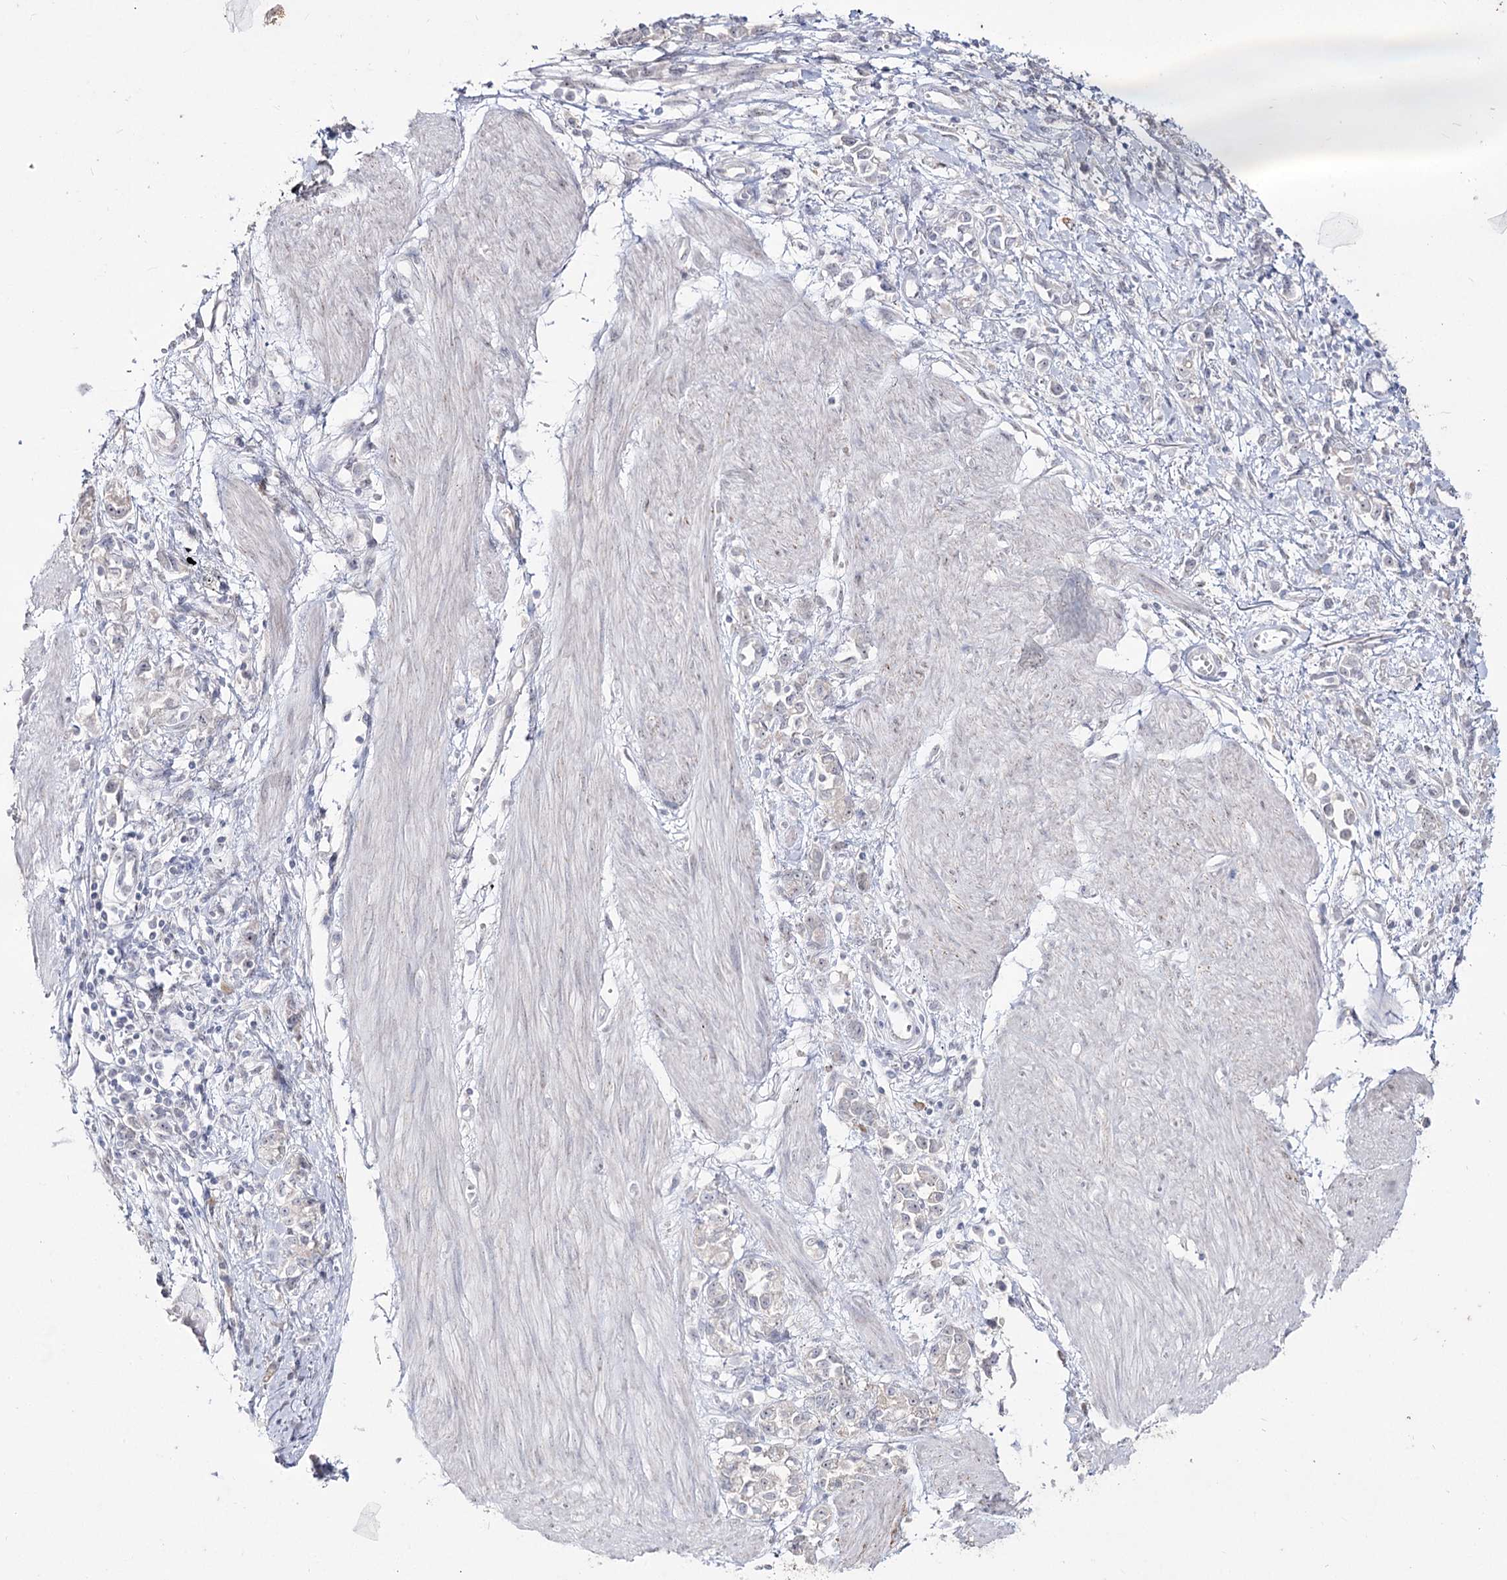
{"staining": {"intensity": "negative", "quantity": "none", "location": "none"}, "tissue": "stomach cancer", "cell_type": "Tumor cells", "image_type": "cancer", "snomed": [{"axis": "morphology", "description": "Adenocarcinoma, NOS"}, {"axis": "topography", "description": "Stomach"}], "caption": "Immunohistochemistry histopathology image of neoplastic tissue: human stomach cancer stained with DAB shows no significant protein positivity in tumor cells.", "gene": "DDX50", "patient": {"sex": "female", "age": 76}}